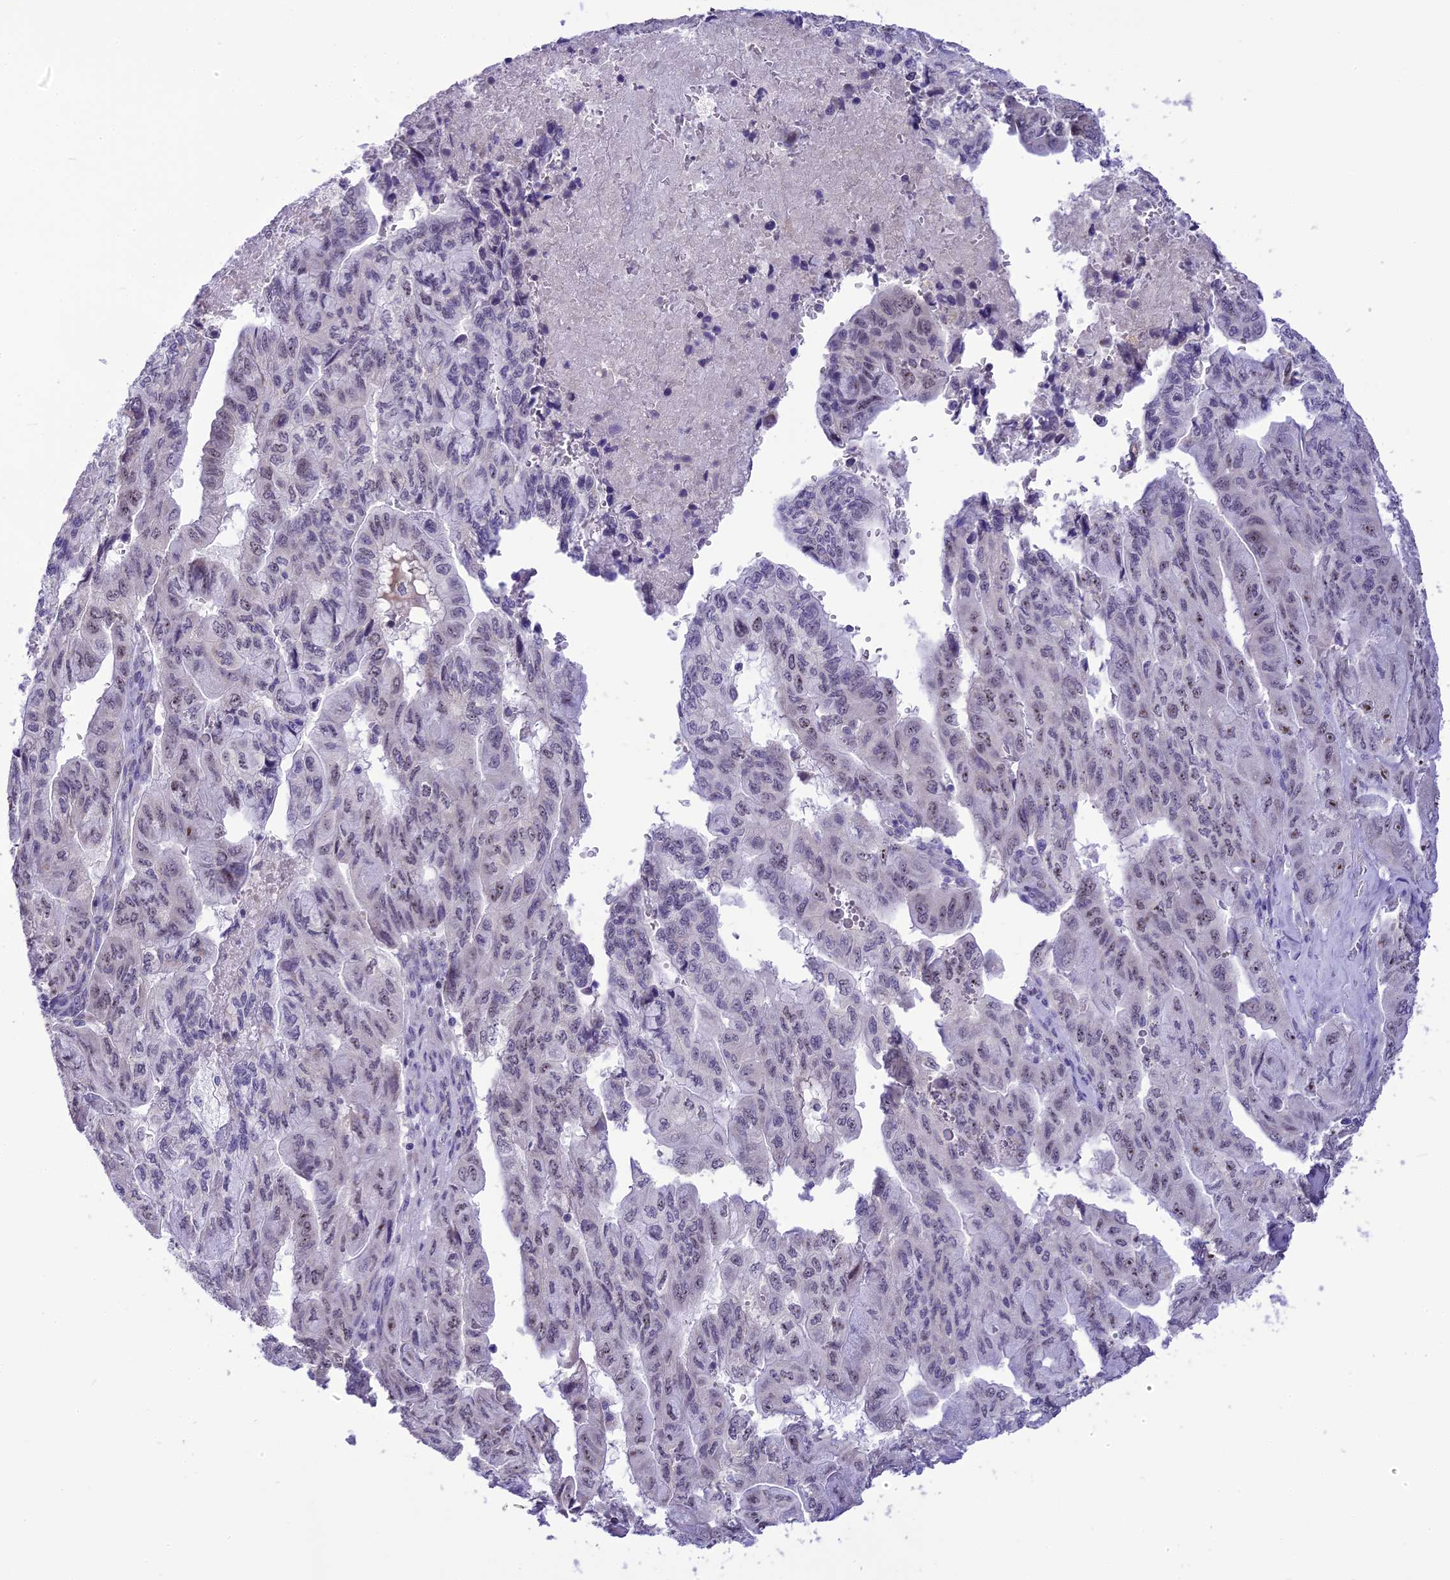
{"staining": {"intensity": "weak", "quantity": "25%-75%", "location": "nuclear"}, "tissue": "pancreatic cancer", "cell_type": "Tumor cells", "image_type": "cancer", "snomed": [{"axis": "morphology", "description": "Adenocarcinoma, NOS"}, {"axis": "topography", "description": "Pancreas"}], "caption": "This photomicrograph demonstrates immunohistochemistry staining of pancreatic adenocarcinoma, with low weak nuclear positivity in about 25%-75% of tumor cells.", "gene": "CMSS1", "patient": {"sex": "male", "age": 51}}